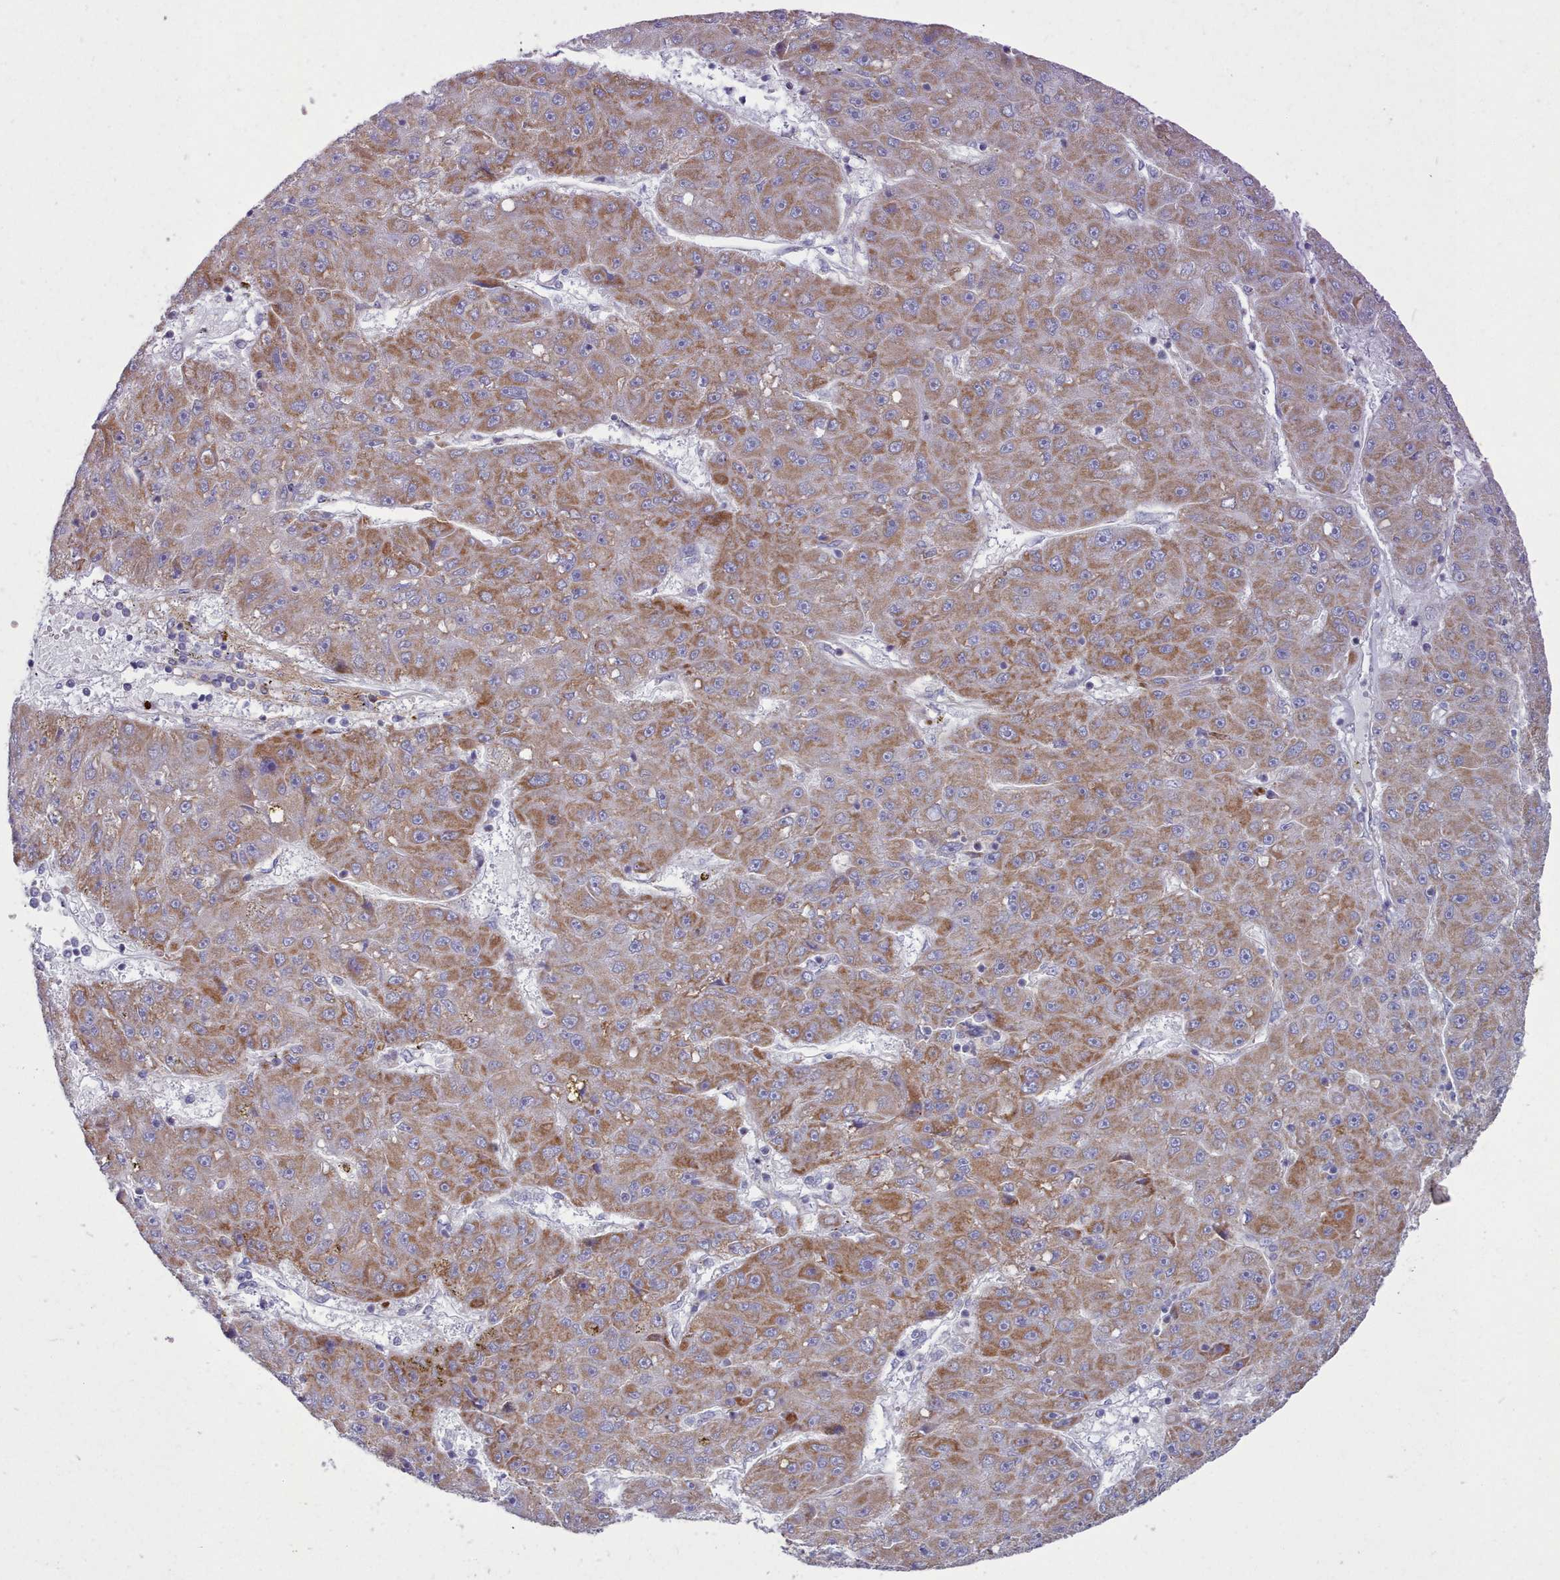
{"staining": {"intensity": "moderate", "quantity": ">75%", "location": "cytoplasmic/membranous"}, "tissue": "liver cancer", "cell_type": "Tumor cells", "image_type": "cancer", "snomed": [{"axis": "morphology", "description": "Carcinoma, Hepatocellular, NOS"}, {"axis": "topography", "description": "Liver"}], "caption": "Protein expression analysis of human liver cancer (hepatocellular carcinoma) reveals moderate cytoplasmic/membranous staining in about >75% of tumor cells.", "gene": "MRPL21", "patient": {"sex": "male", "age": 67}}